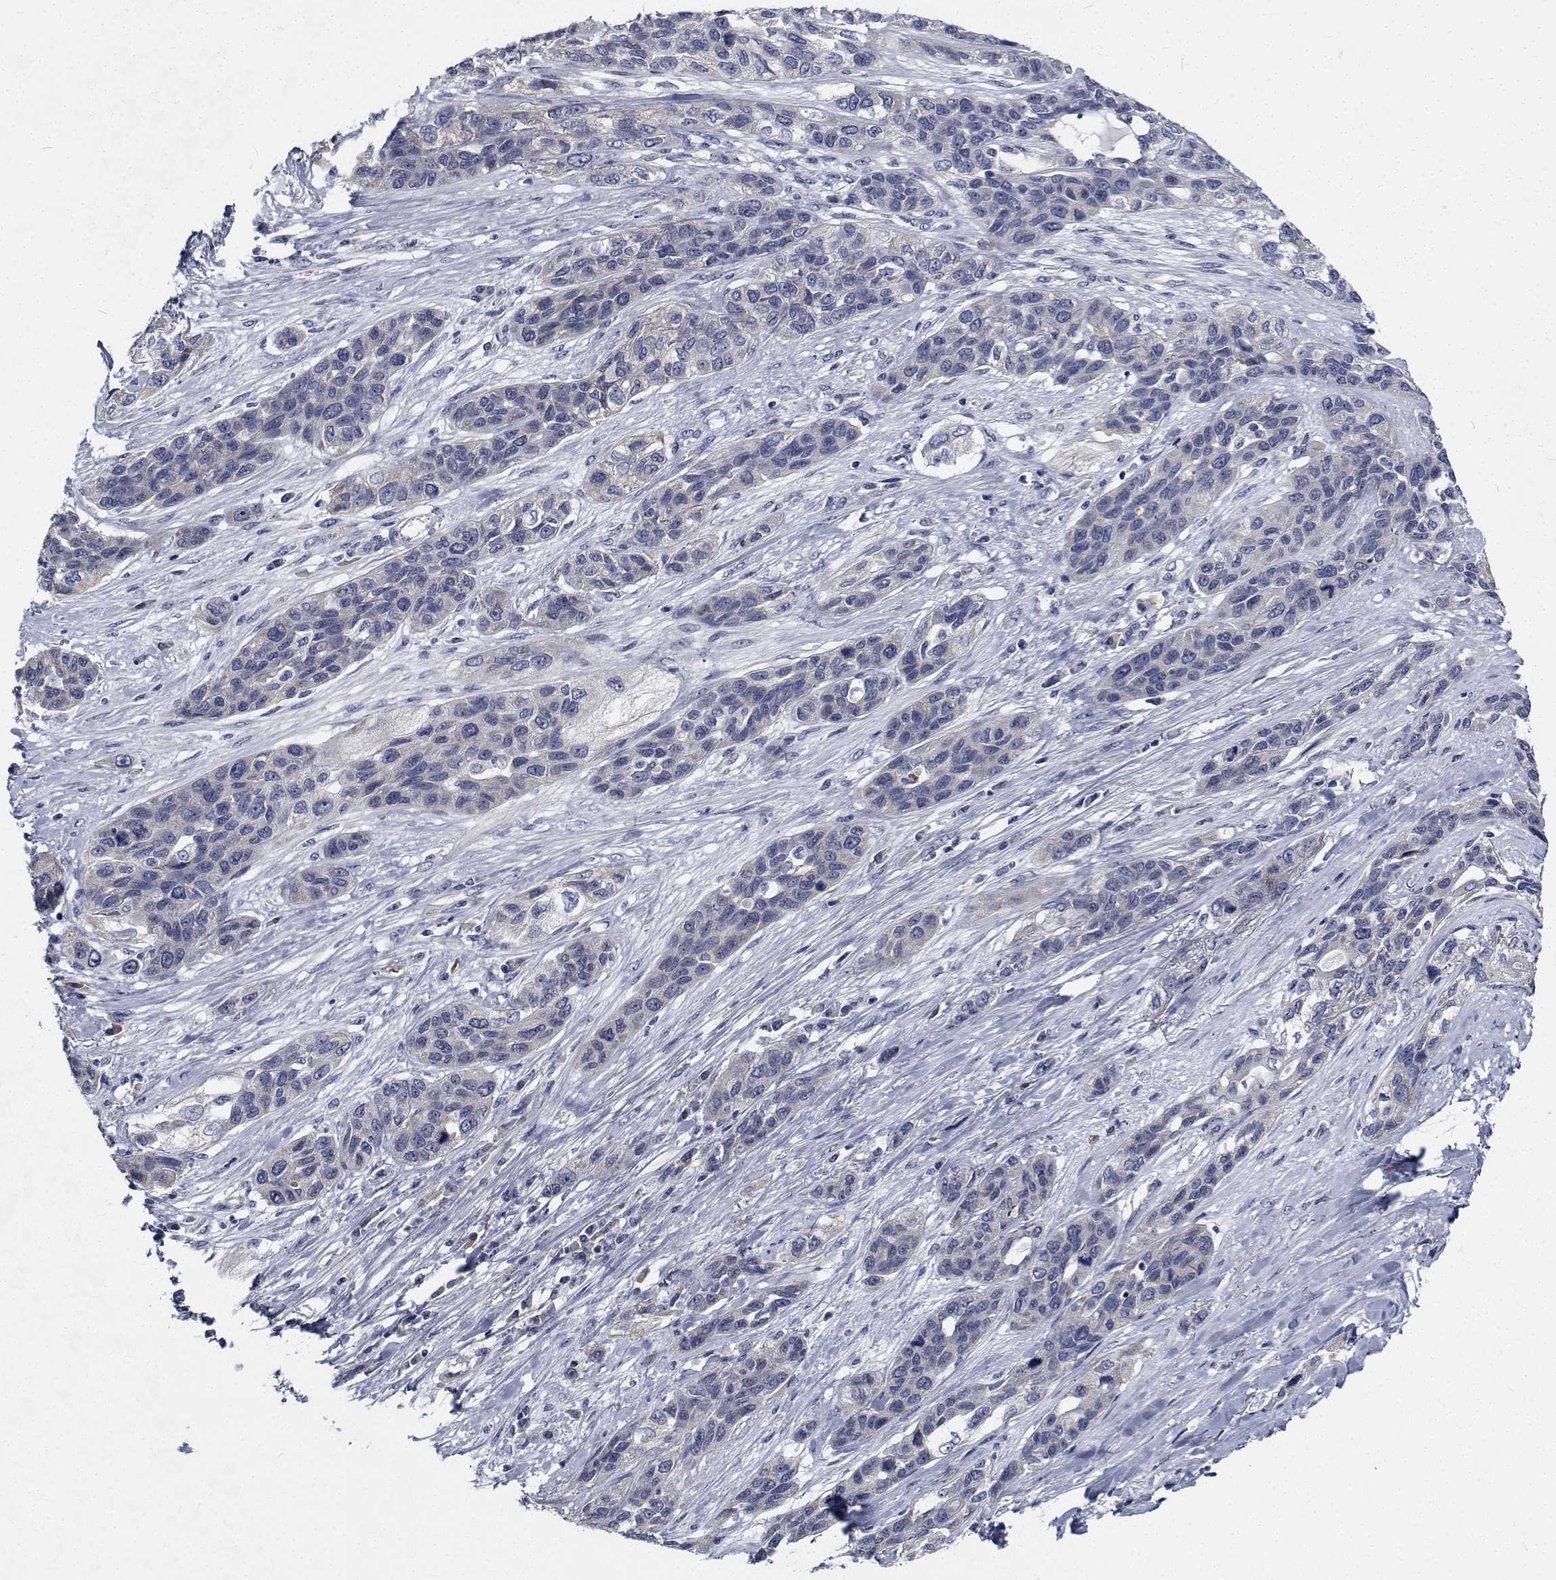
{"staining": {"intensity": "negative", "quantity": "none", "location": "none"}, "tissue": "lung cancer", "cell_type": "Tumor cells", "image_type": "cancer", "snomed": [{"axis": "morphology", "description": "Squamous cell carcinoma, NOS"}, {"axis": "topography", "description": "Lung"}], "caption": "A histopathology image of squamous cell carcinoma (lung) stained for a protein reveals no brown staining in tumor cells.", "gene": "TTBK1", "patient": {"sex": "female", "age": 70}}